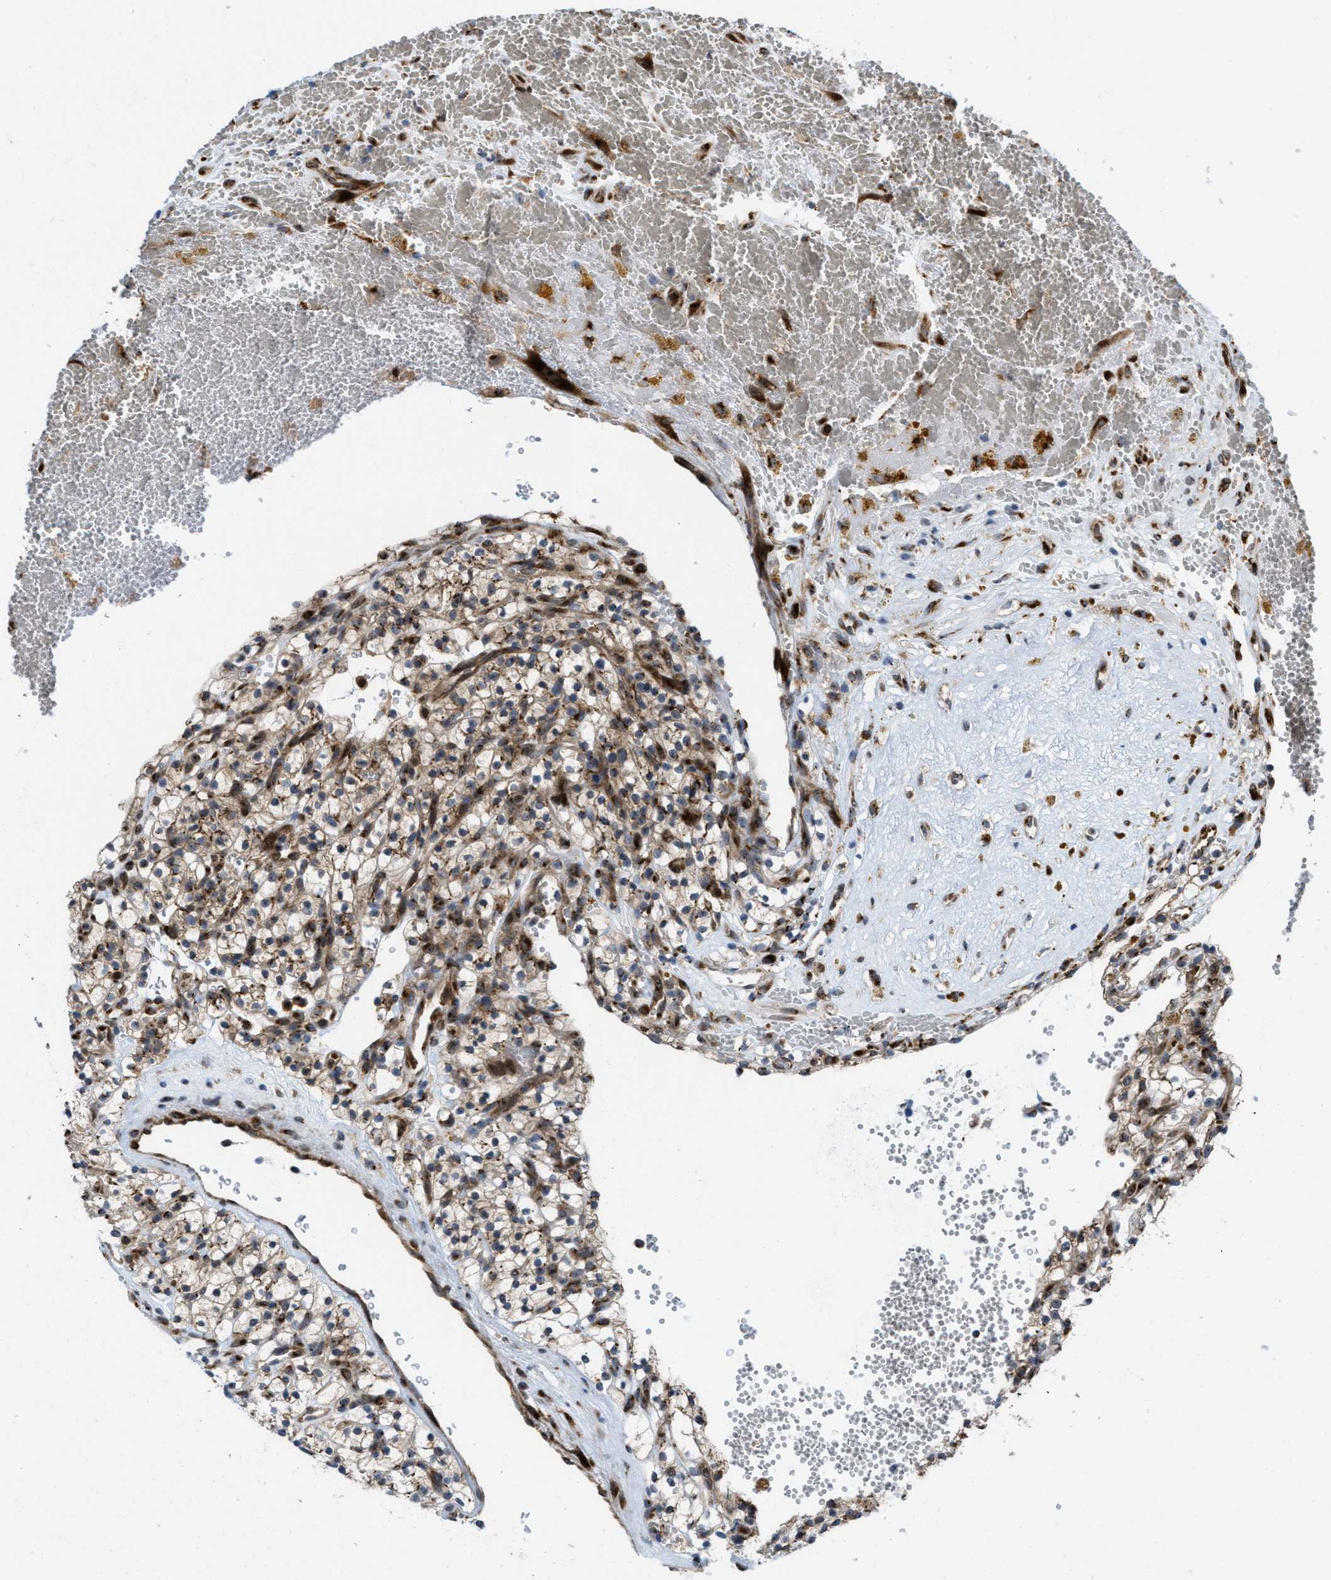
{"staining": {"intensity": "weak", "quantity": ">75%", "location": "cytoplasmic/membranous"}, "tissue": "renal cancer", "cell_type": "Tumor cells", "image_type": "cancer", "snomed": [{"axis": "morphology", "description": "Adenocarcinoma, NOS"}, {"axis": "topography", "description": "Kidney"}], "caption": "Immunohistochemistry (IHC) histopathology image of neoplastic tissue: human adenocarcinoma (renal) stained using immunohistochemistry reveals low levels of weak protein expression localized specifically in the cytoplasmic/membranous of tumor cells, appearing as a cytoplasmic/membranous brown color.", "gene": "SLC38A10", "patient": {"sex": "female", "age": 57}}